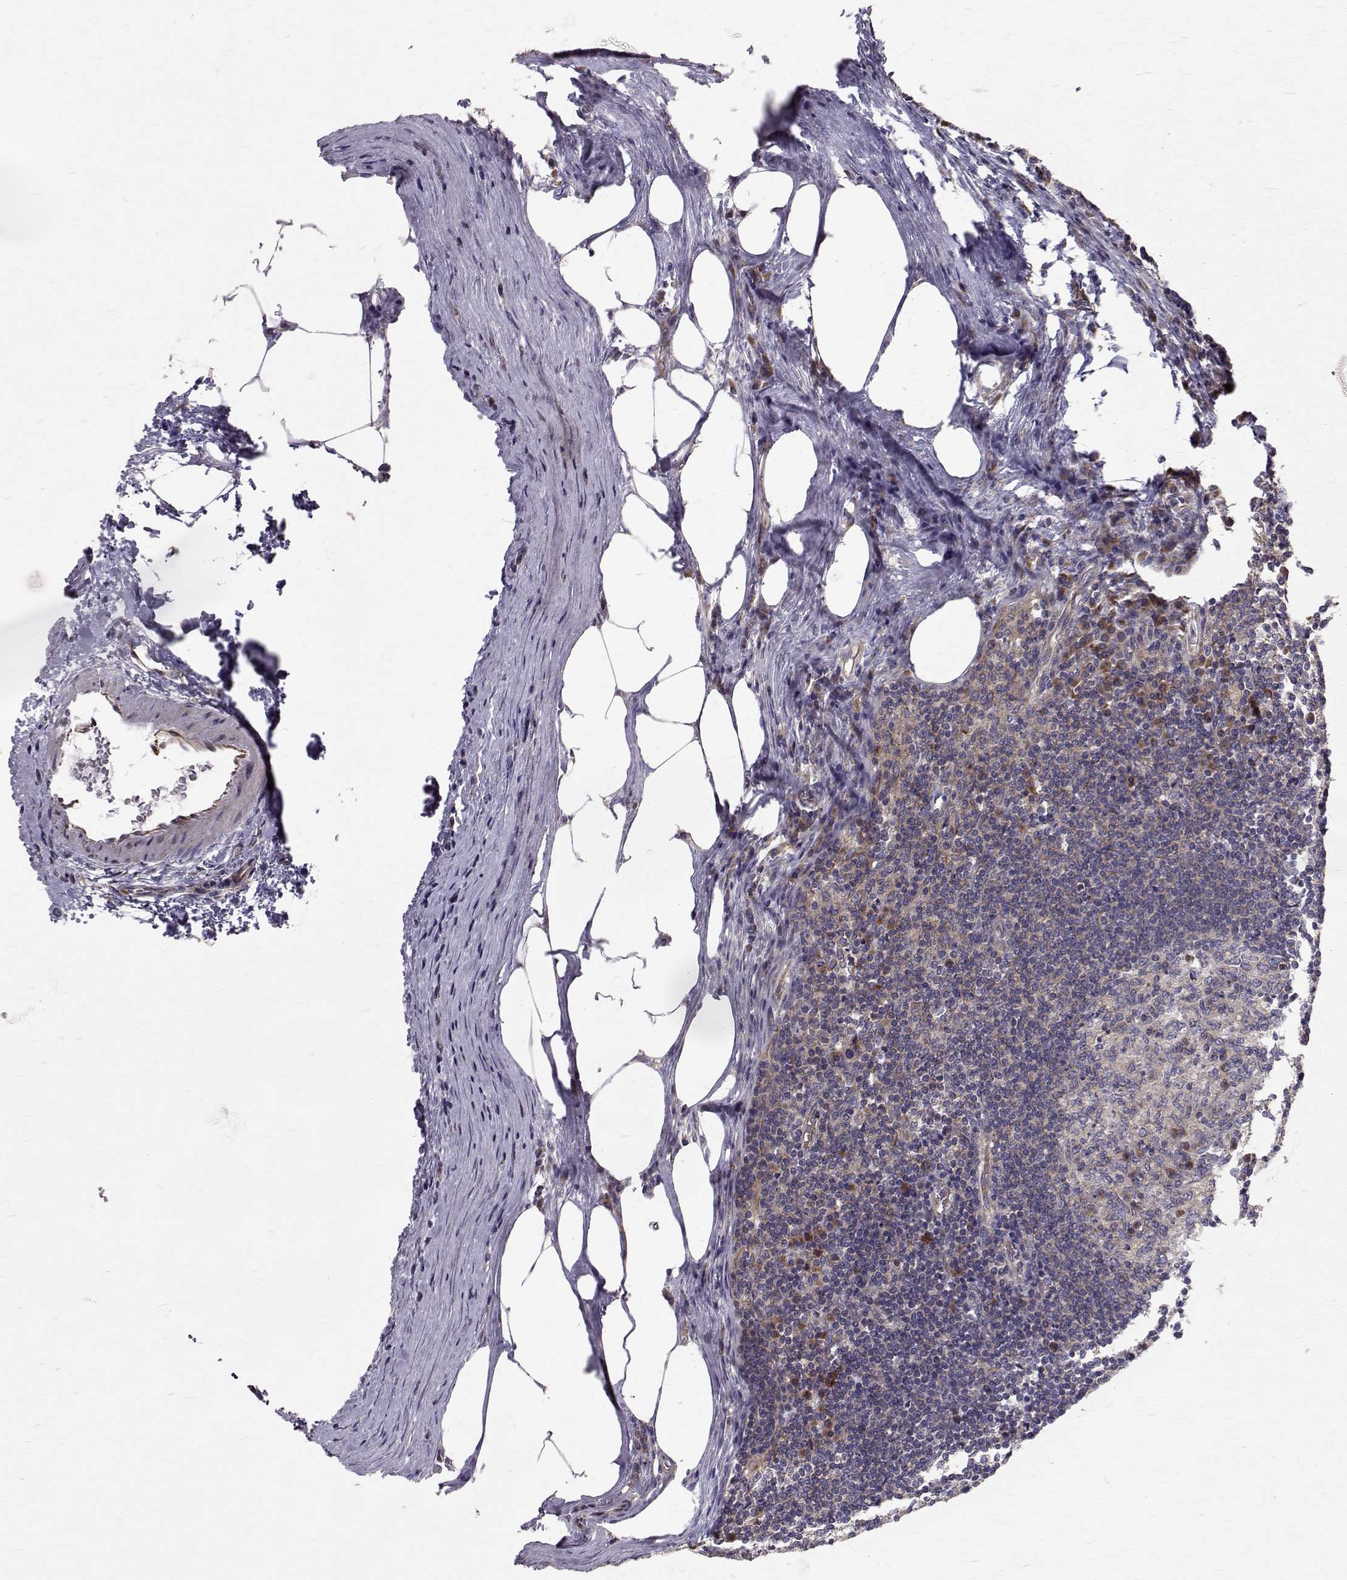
{"staining": {"intensity": "moderate", "quantity": "<25%", "location": "cytoplasmic/membranous"}, "tissue": "lymph node", "cell_type": "Germinal center cells", "image_type": "normal", "snomed": [{"axis": "morphology", "description": "Normal tissue, NOS"}, {"axis": "topography", "description": "Lymph node"}], "caption": "This image shows IHC staining of normal human lymph node, with low moderate cytoplasmic/membranous expression in approximately <25% of germinal center cells.", "gene": "ARFGAP1", "patient": {"sex": "male", "age": 67}}